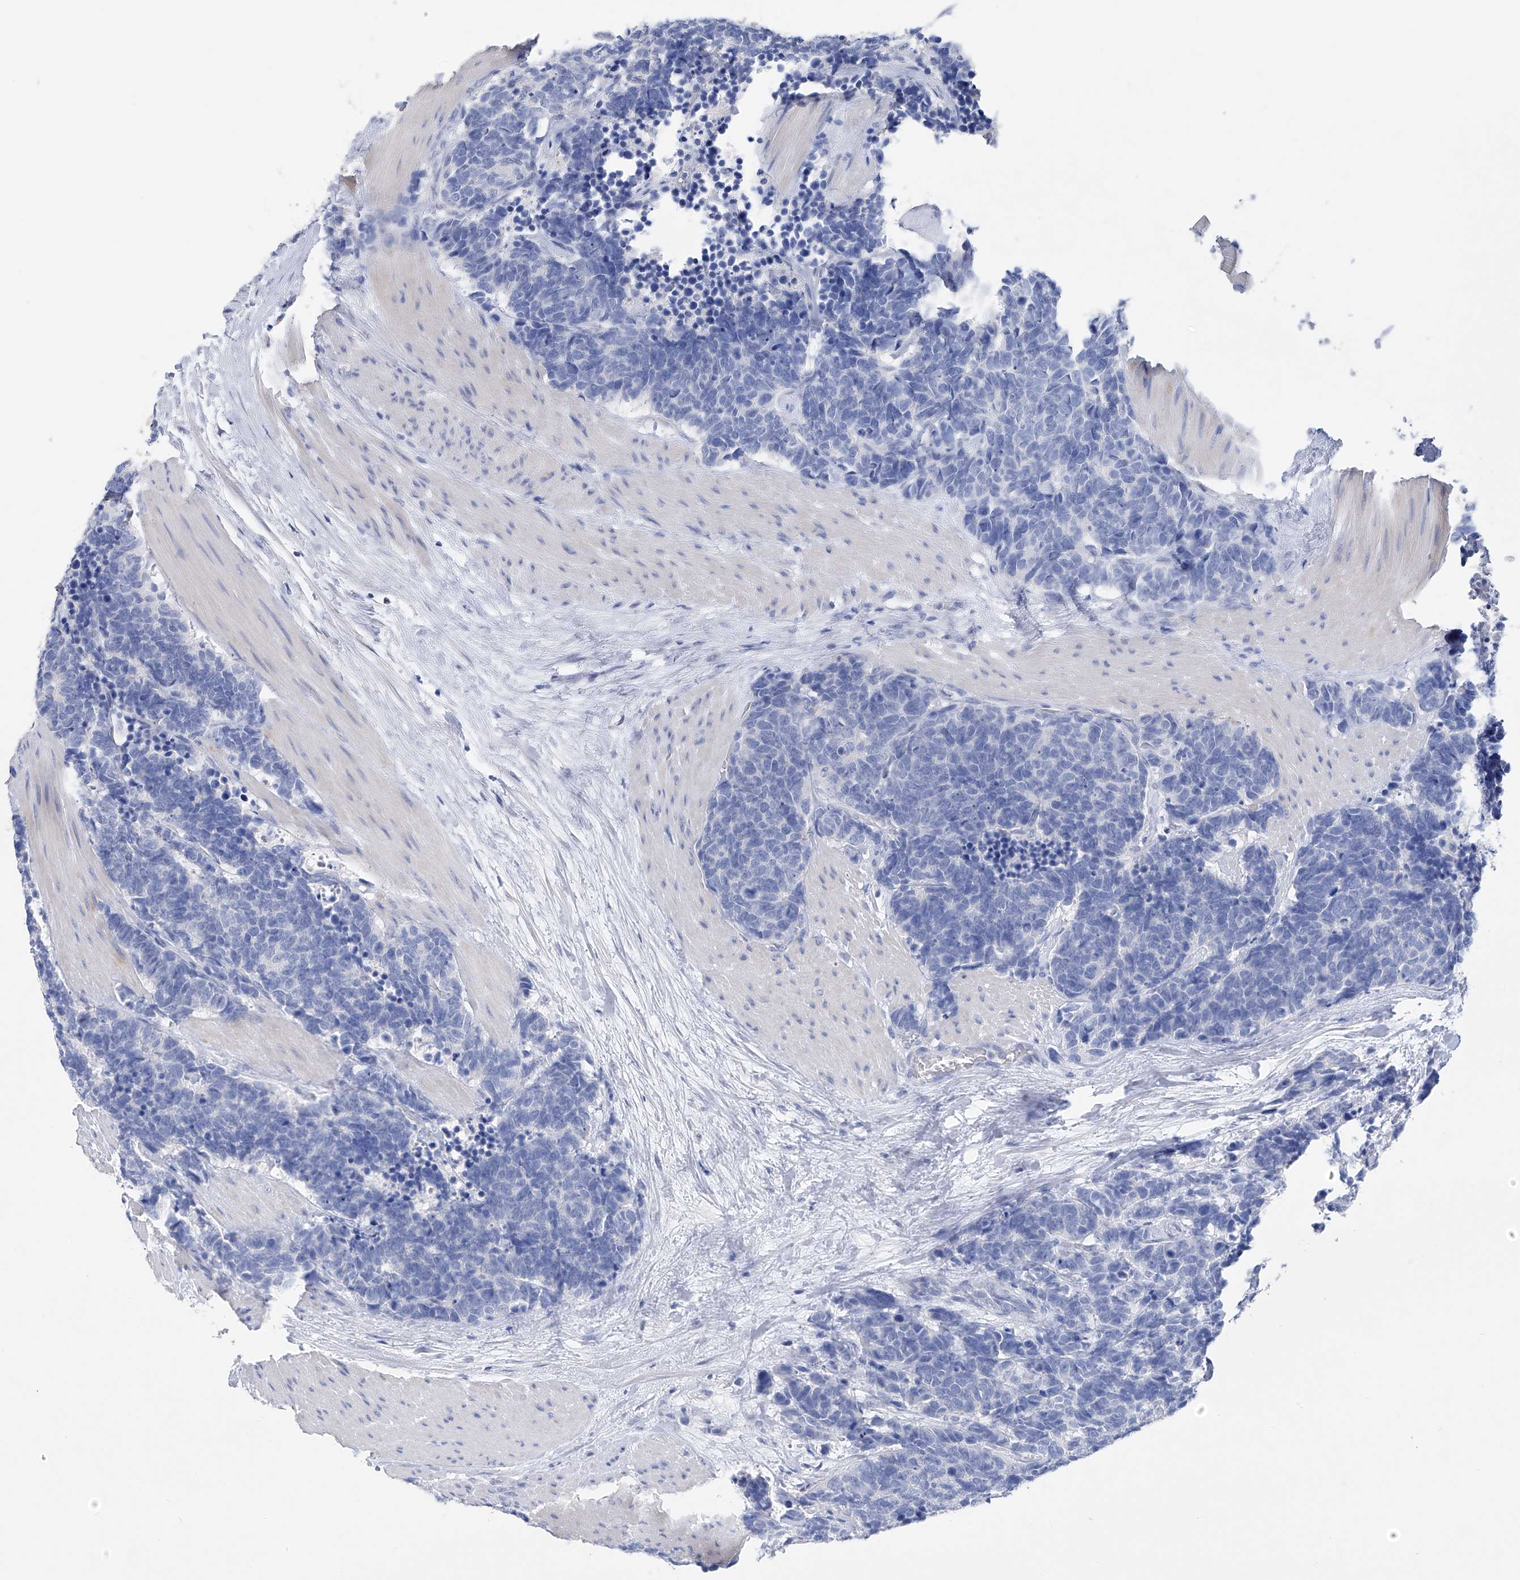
{"staining": {"intensity": "negative", "quantity": "none", "location": "none"}, "tissue": "carcinoid", "cell_type": "Tumor cells", "image_type": "cancer", "snomed": [{"axis": "morphology", "description": "Carcinoma, NOS"}, {"axis": "morphology", "description": "Carcinoid, malignant, NOS"}, {"axis": "topography", "description": "Urinary bladder"}], "caption": "An immunohistochemistry (IHC) photomicrograph of carcinoid is shown. There is no staining in tumor cells of carcinoid.", "gene": "ADRA1A", "patient": {"sex": "male", "age": 57}}